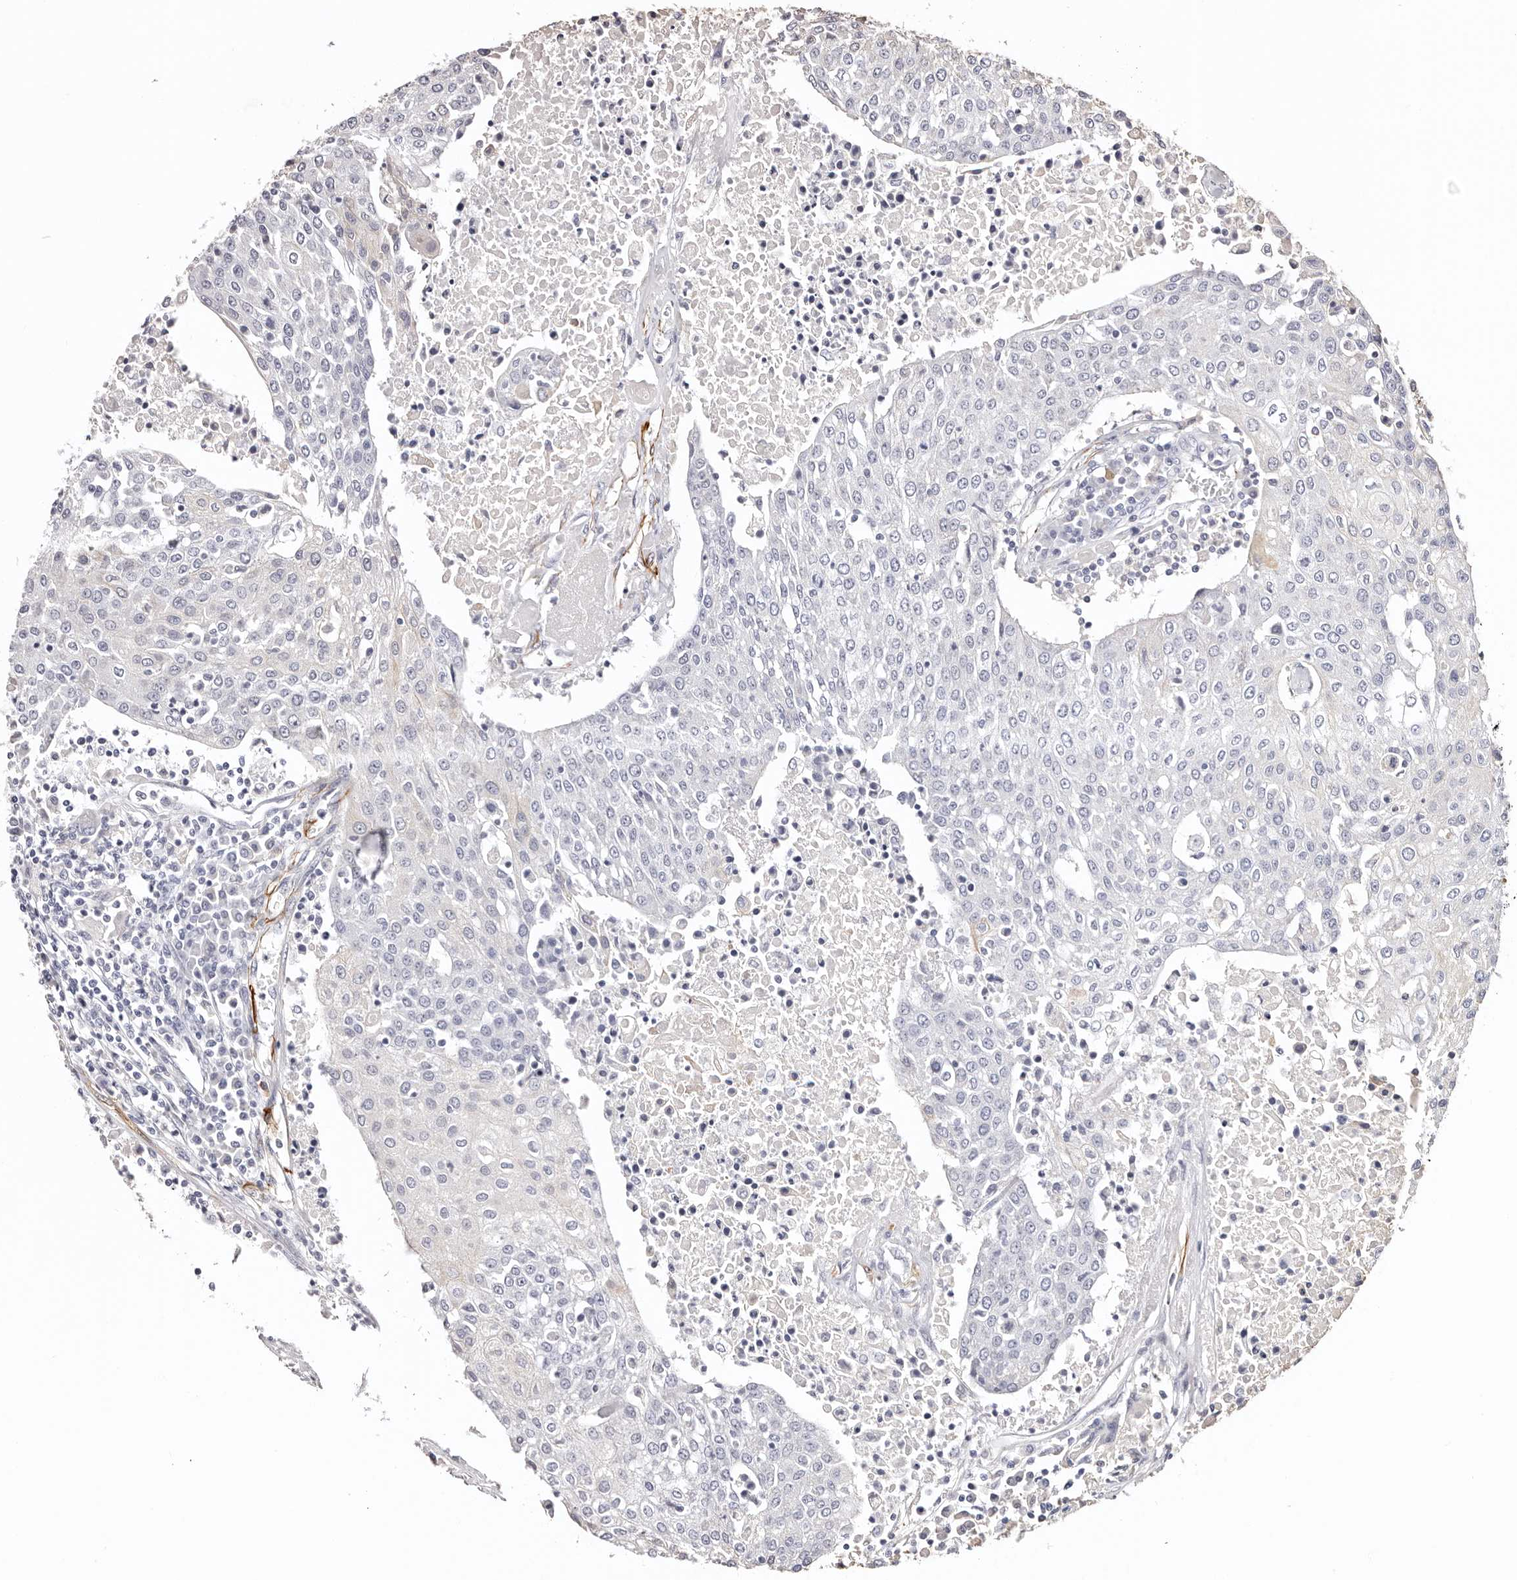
{"staining": {"intensity": "negative", "quantity": "none", "location": "none"}, "tissue": "urothelial cancer", "cell_type": "Tumor cells", "image_type": "cancer", "snomed": [{"axis": "morphology", "description": "Urothelial carcinoma, High grade"}, {"axis": "topography", "description": "Urinary bladder"}], "caption": "Immunohistochemistry of human urothelial carcinoma (high-grade) displays no positivity in tumor cells.", "gene": "ZNF557", "patient": {"sex": "female", "age": 85}}